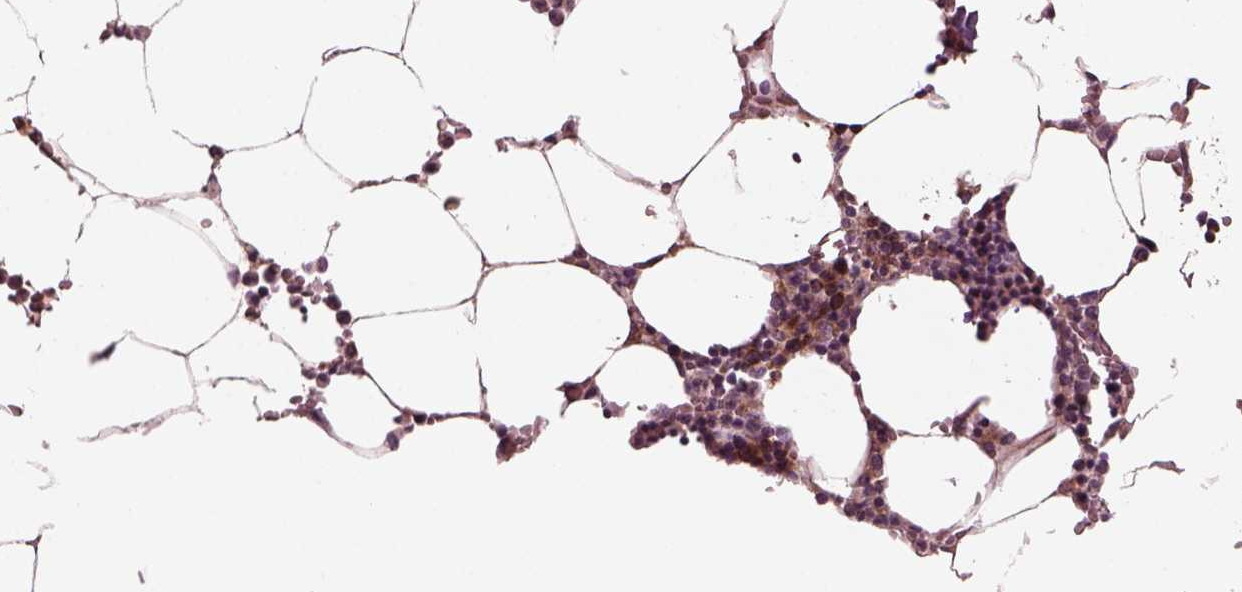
{"staining": {"intensity": "moderate", "quantity": "25%-75%", "location": "cytoplasmic/membranous"}, "tissue": "bone marrow", "cell_type": "Hematopoietic cells", "image_type": "normal", "snomed": [{"axis": "morphology", "description": "Normal tissue, NOS"}, {"axis": "topography", "description": "Bone marrow"}], "caption": "Bone marrow stained with immunohistochemistry shows moderate cytoplasmic/membranous positivity in approximately 25%-75% of hematopoietic cells.", "gene": "TUBG1", "patient": {"sex": "female", "age": 52}}